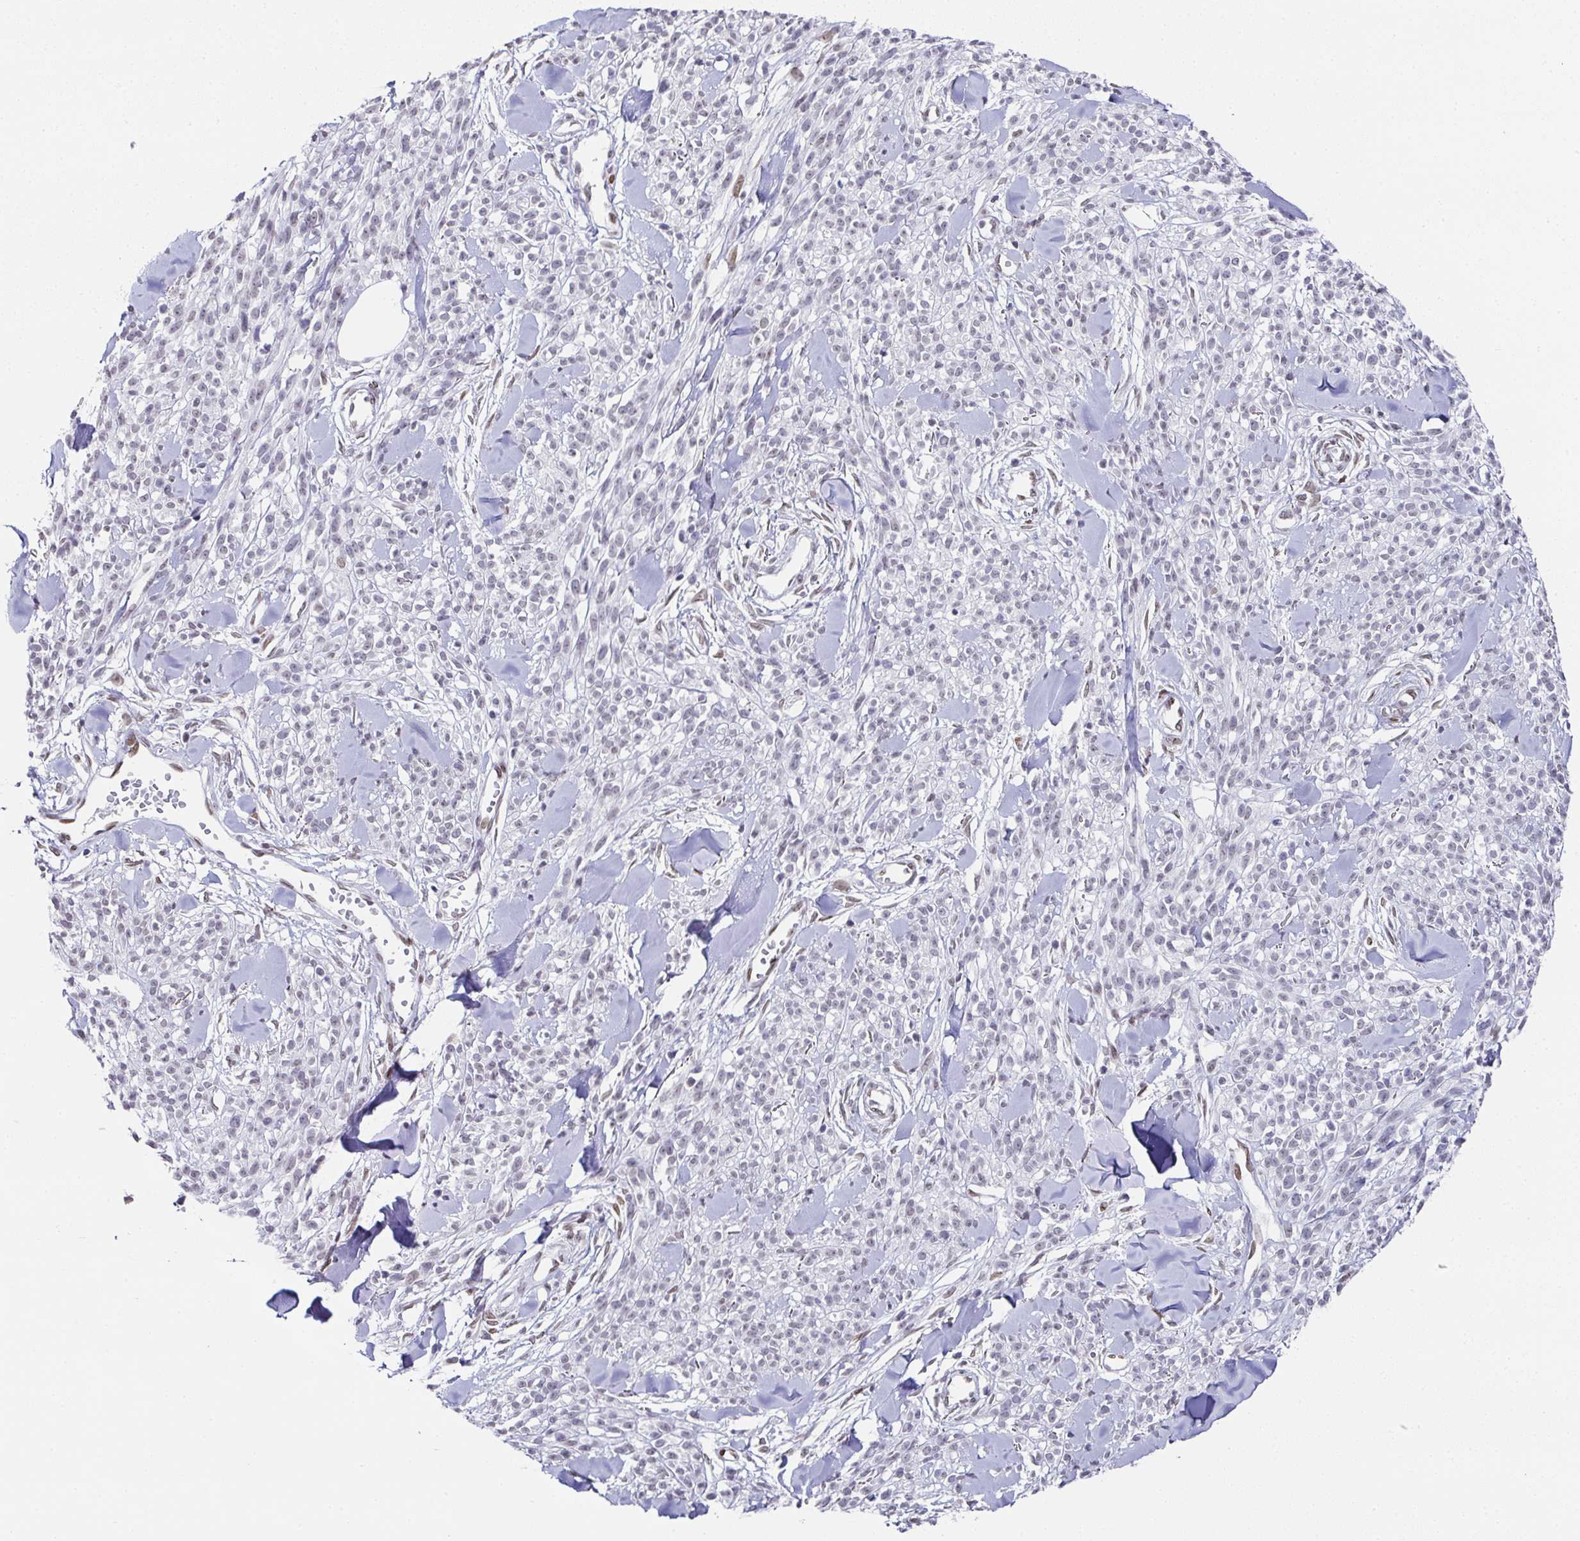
{"staining": {"intensity": "weak", "quantity": "<25%", "location": "nuclear"}, "tissue": "melanoma", "cell_type": "Tumor cells", "image_type": "cancer", "snomed": [{"axis": "morphology", "description": "Malignant melanoma, NOS"}, {"axis": "topography", "description": "Skin"}, {"axis": "topography", "description": "Skin of trunk"}], "caption": "Immunohistochemistry of malignant melanoma demonstrates no expression in tumor cells.", "gene": "RB1", "patient": {"sex": "male", "age": 74}}